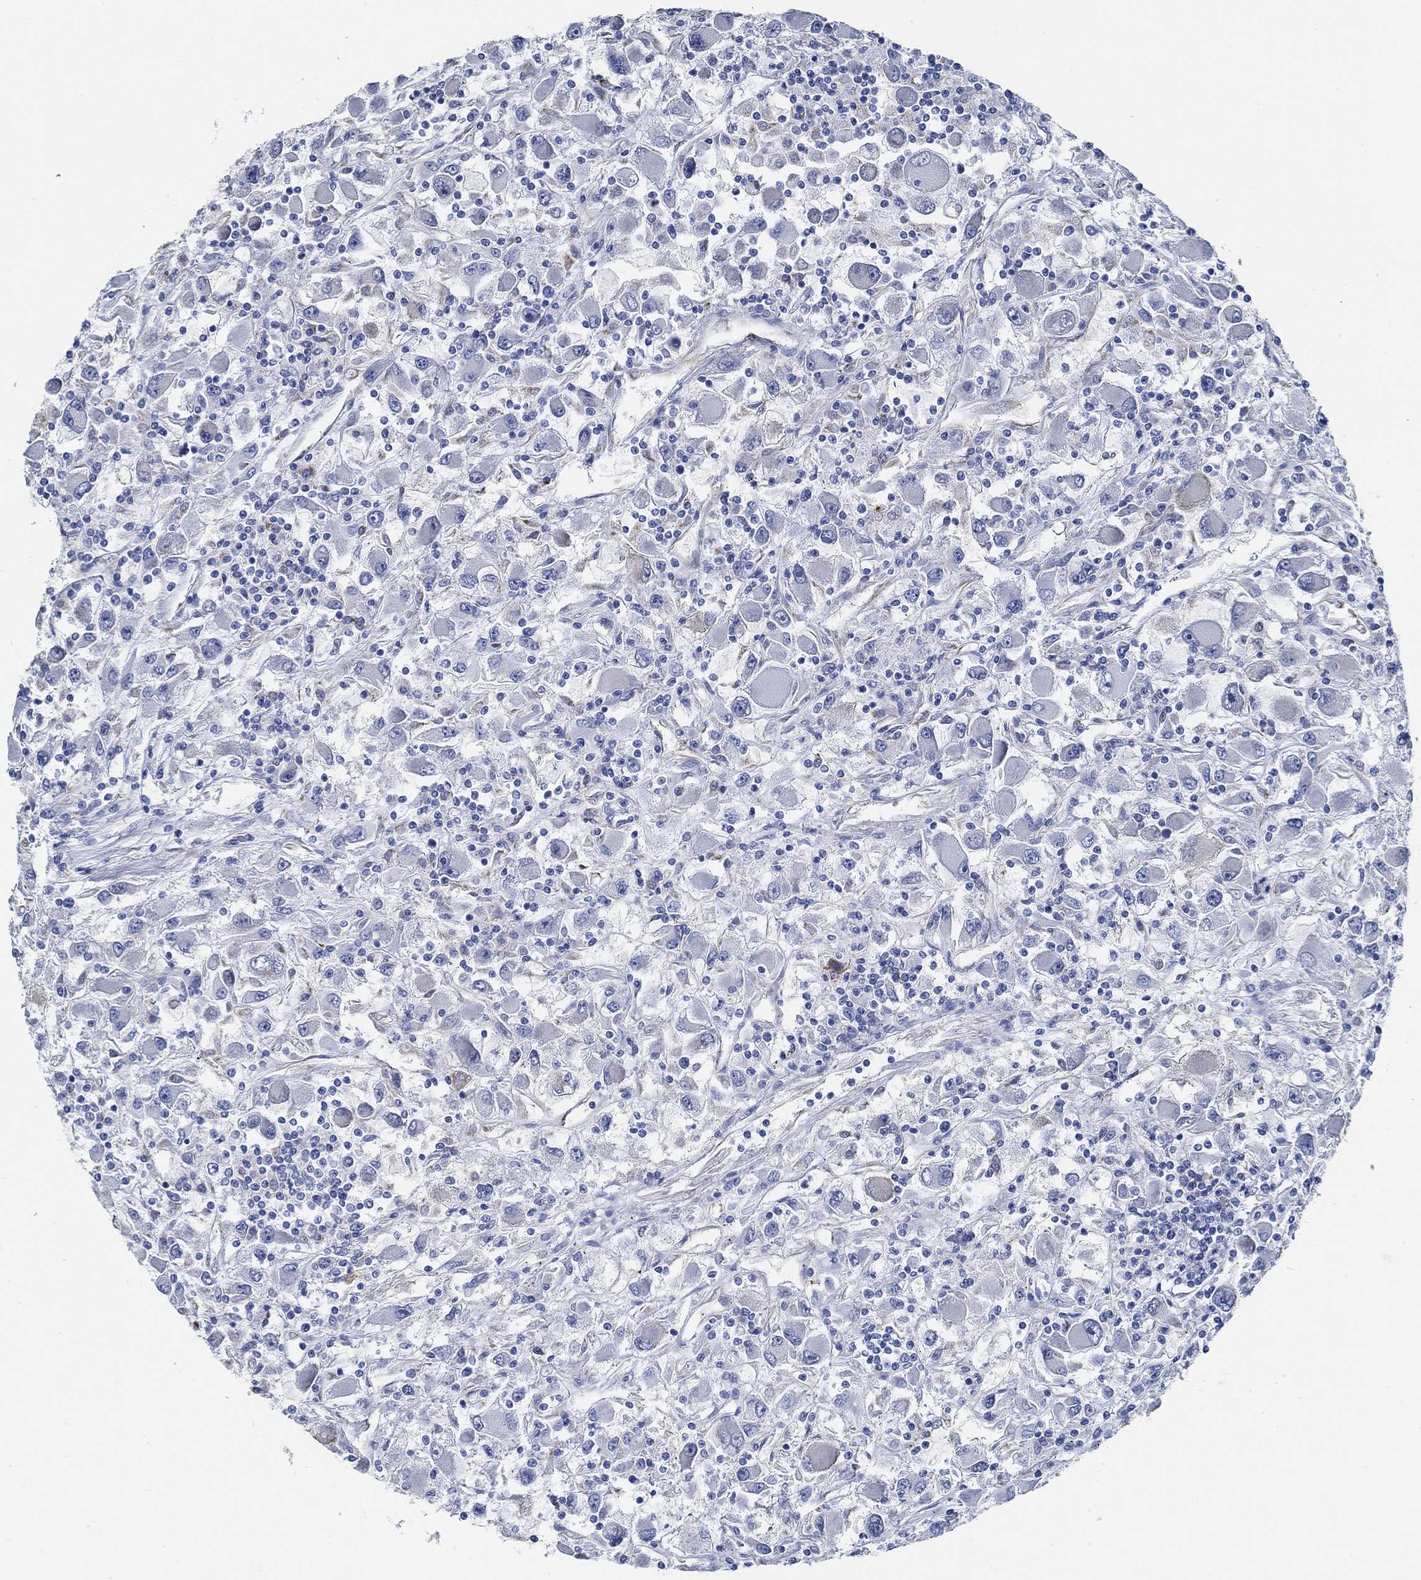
{"staining": {"intensity": "negative", "quantity": "none", "location": "none"}, "tissue": "renal cancer", "cell_type": "Tumor cells", "image_type": "cancer", "snomed": [{"axis": "morphology", "description": "Adenocarcinoma, NOS"}, {"axis": "topography", "description": "Kidney"}], "caption": "IHC image of renal cancer (adenocarcinoma) stained for a protein (brown), which shows no expression in tumor cells. (DAB immunohistochemistry visualized using brightfield microscopy, high magnification).", "gene": "HECW2", "patient": {"sex": "female", "age": 67}}